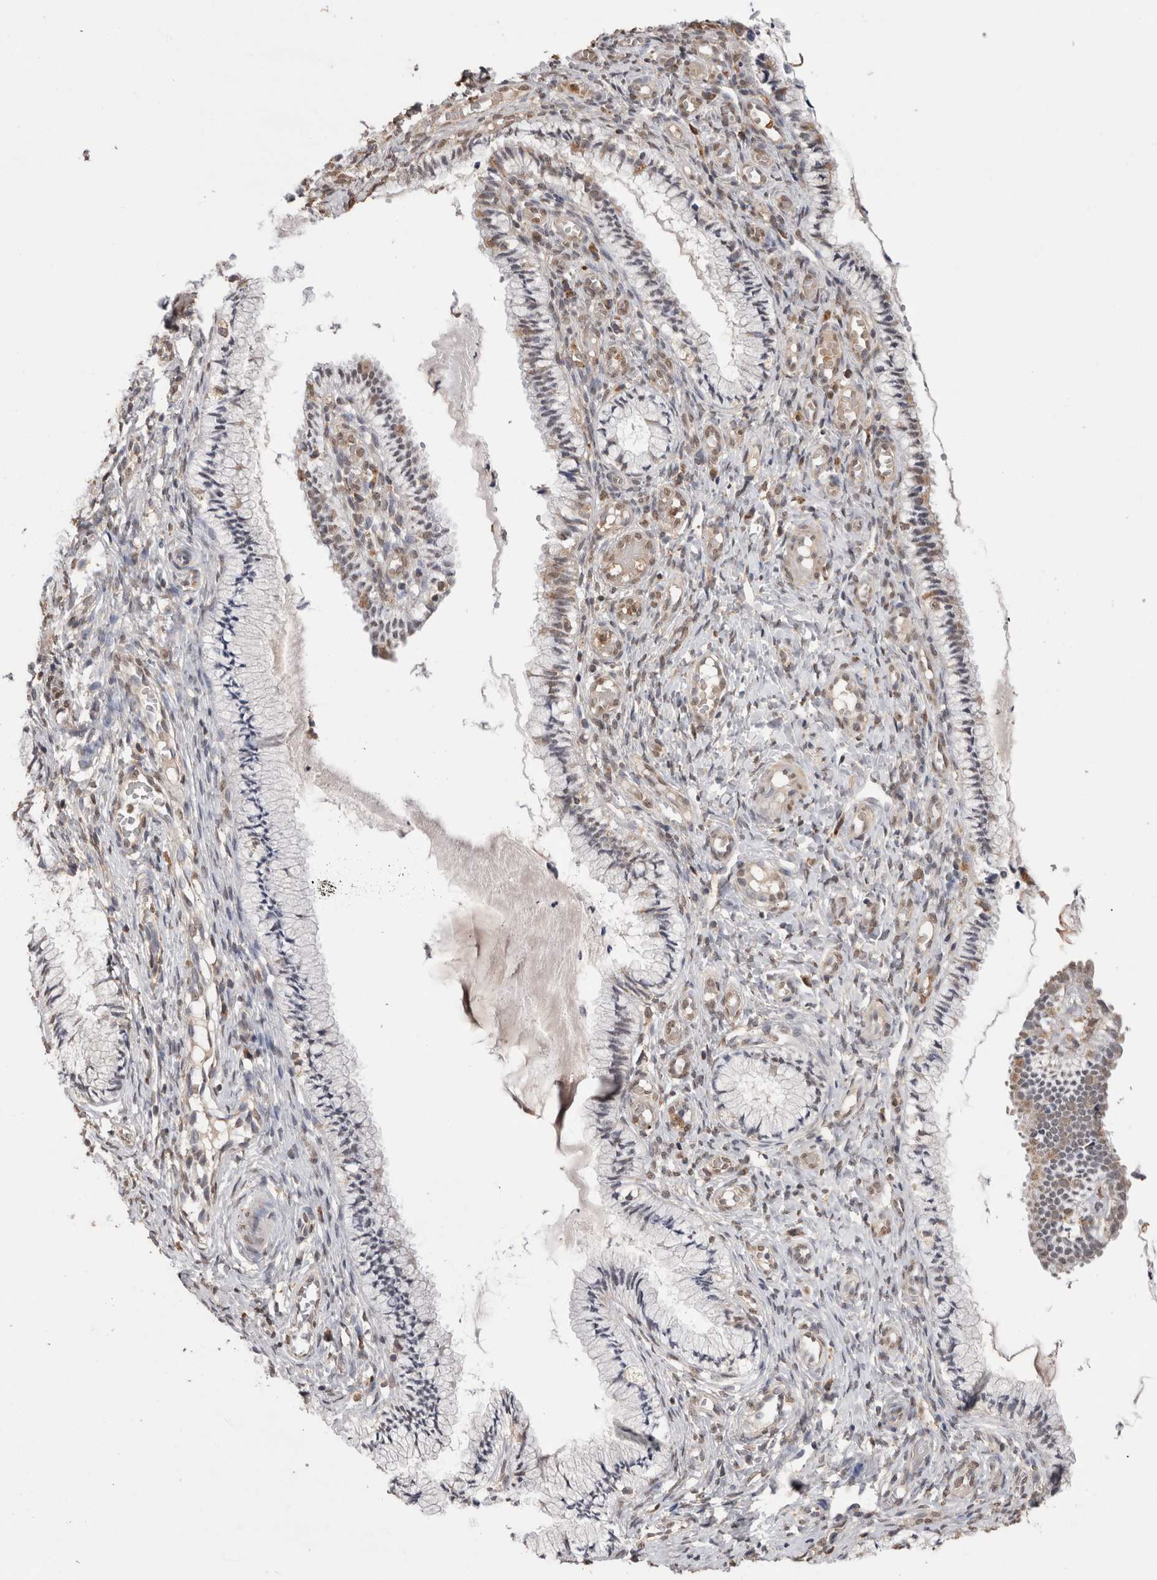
{"staining": {"intensity": "weak", "quantity": "25%-75%", "location": "cytoplasmic/membranous"}, "tissue": "cervix", "cell_type": "Glandular cells", "image_type": "normal", "snomed": [{"axis": "morphology", "description": "Normal tissue, NOS"}, {"axis": "topography", "description": "Cervix"}], "caption": "IHC (DAB) staining of unremarkable human cervix shows weak cytoplasmic/membranous protein positivity in about 25%-75% of glandular cells.", "gene": "GRK5", "patient": {"sex": "female", "age": 27}}